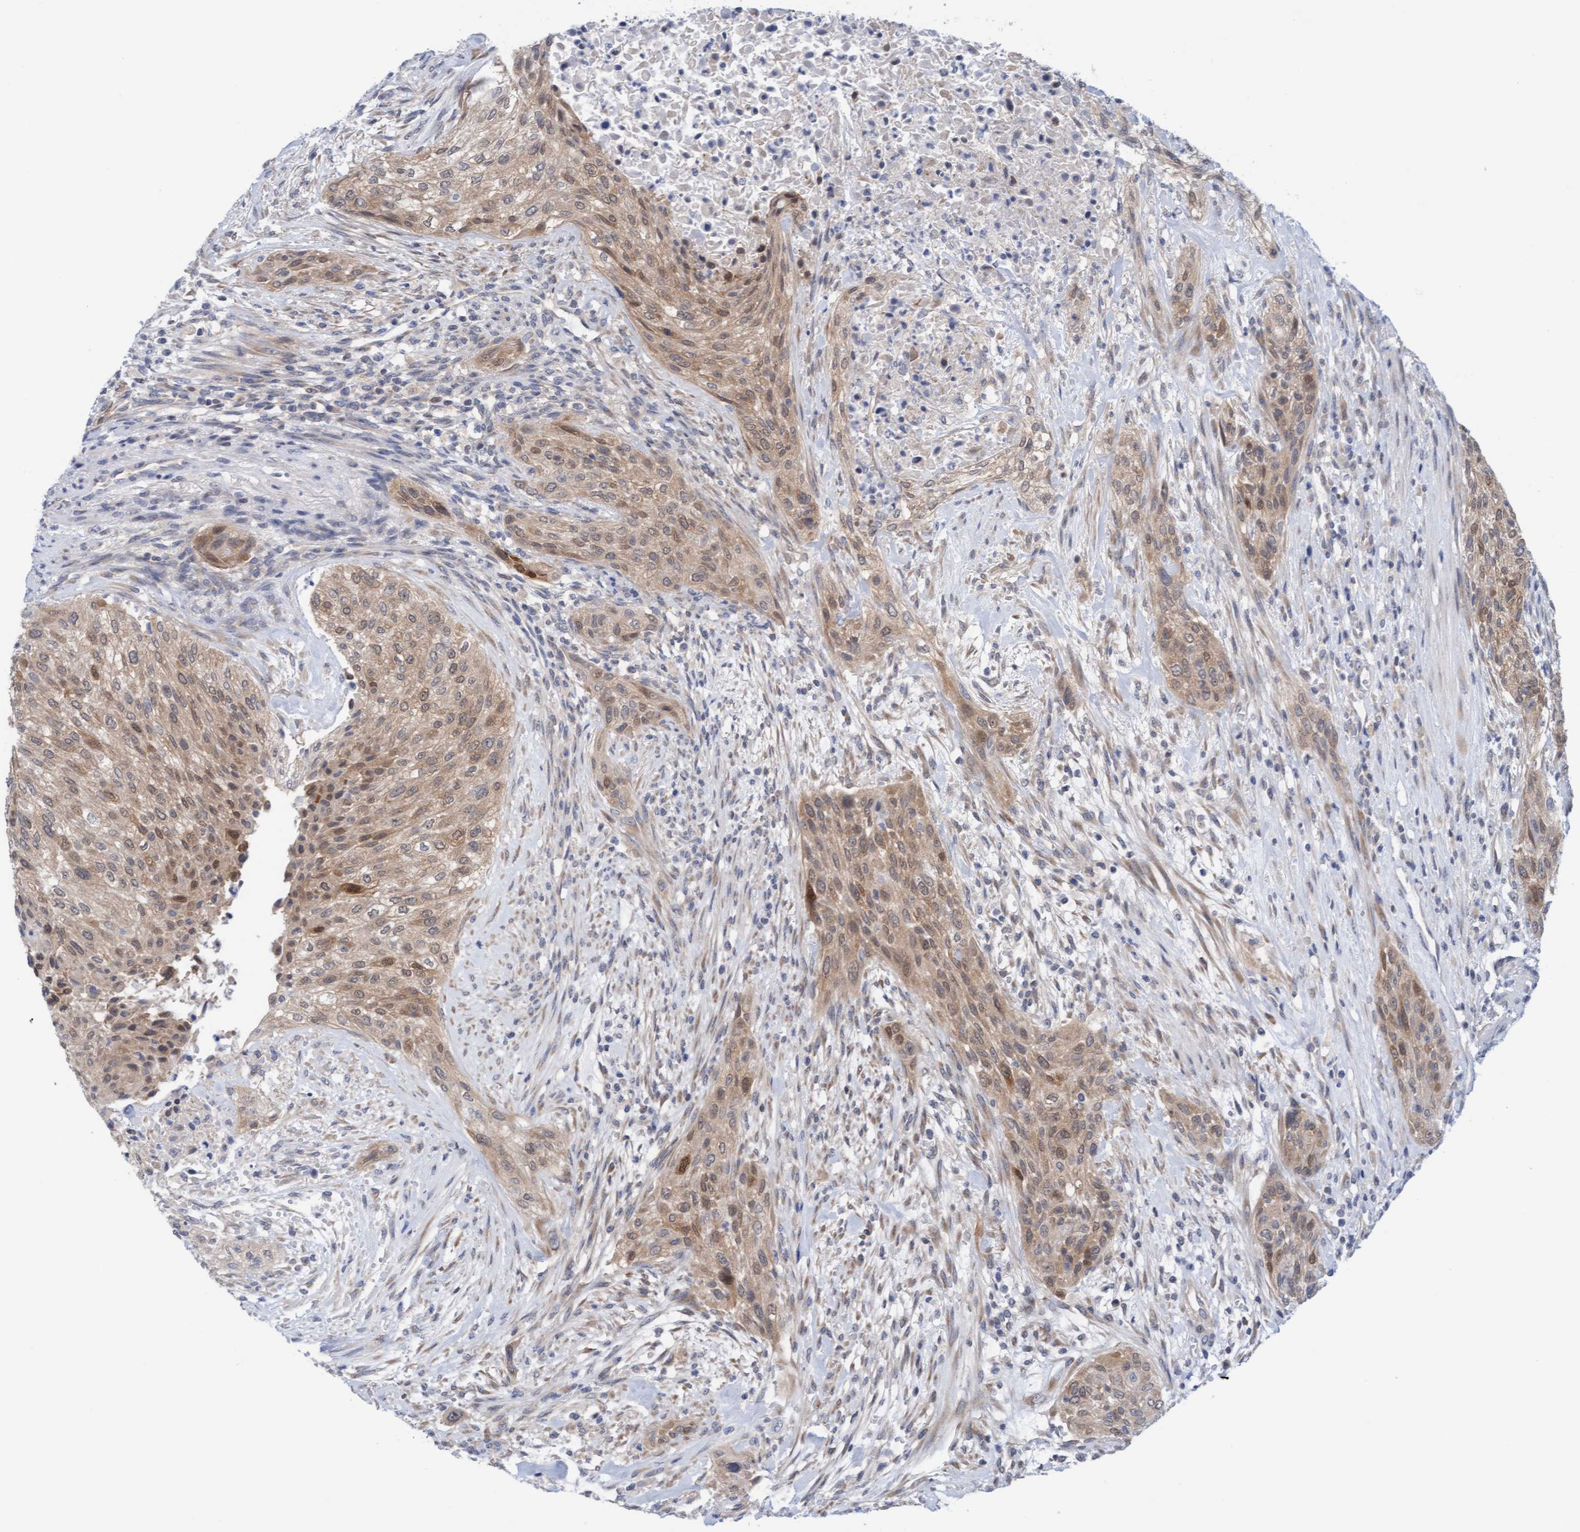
{"staining": {"intensity": "weak", "quantity": ">75%", "location": "cytoplasmic/membranous"}, "tissue": "urothelial cancer", "cell_type": "Tumor cells", "image_type": "cancer", "snomed": [{"axis": "morphology", "description": "Urothelial carcinoma, Low grade"}, {"axis": "morphology", "description": "Urothelial carcinoma, High grade"}, {"axis": "topography", "description": "Urinary bladder"}], "caption": "Urothelial cancer stained with immunohistochemistry (IHC) reveals weak cytoplasmic/membranous expression in approximately >75% of tumor cells.", "gene": "AMZ2", "patient": {"sex": "male", "age": 35}}